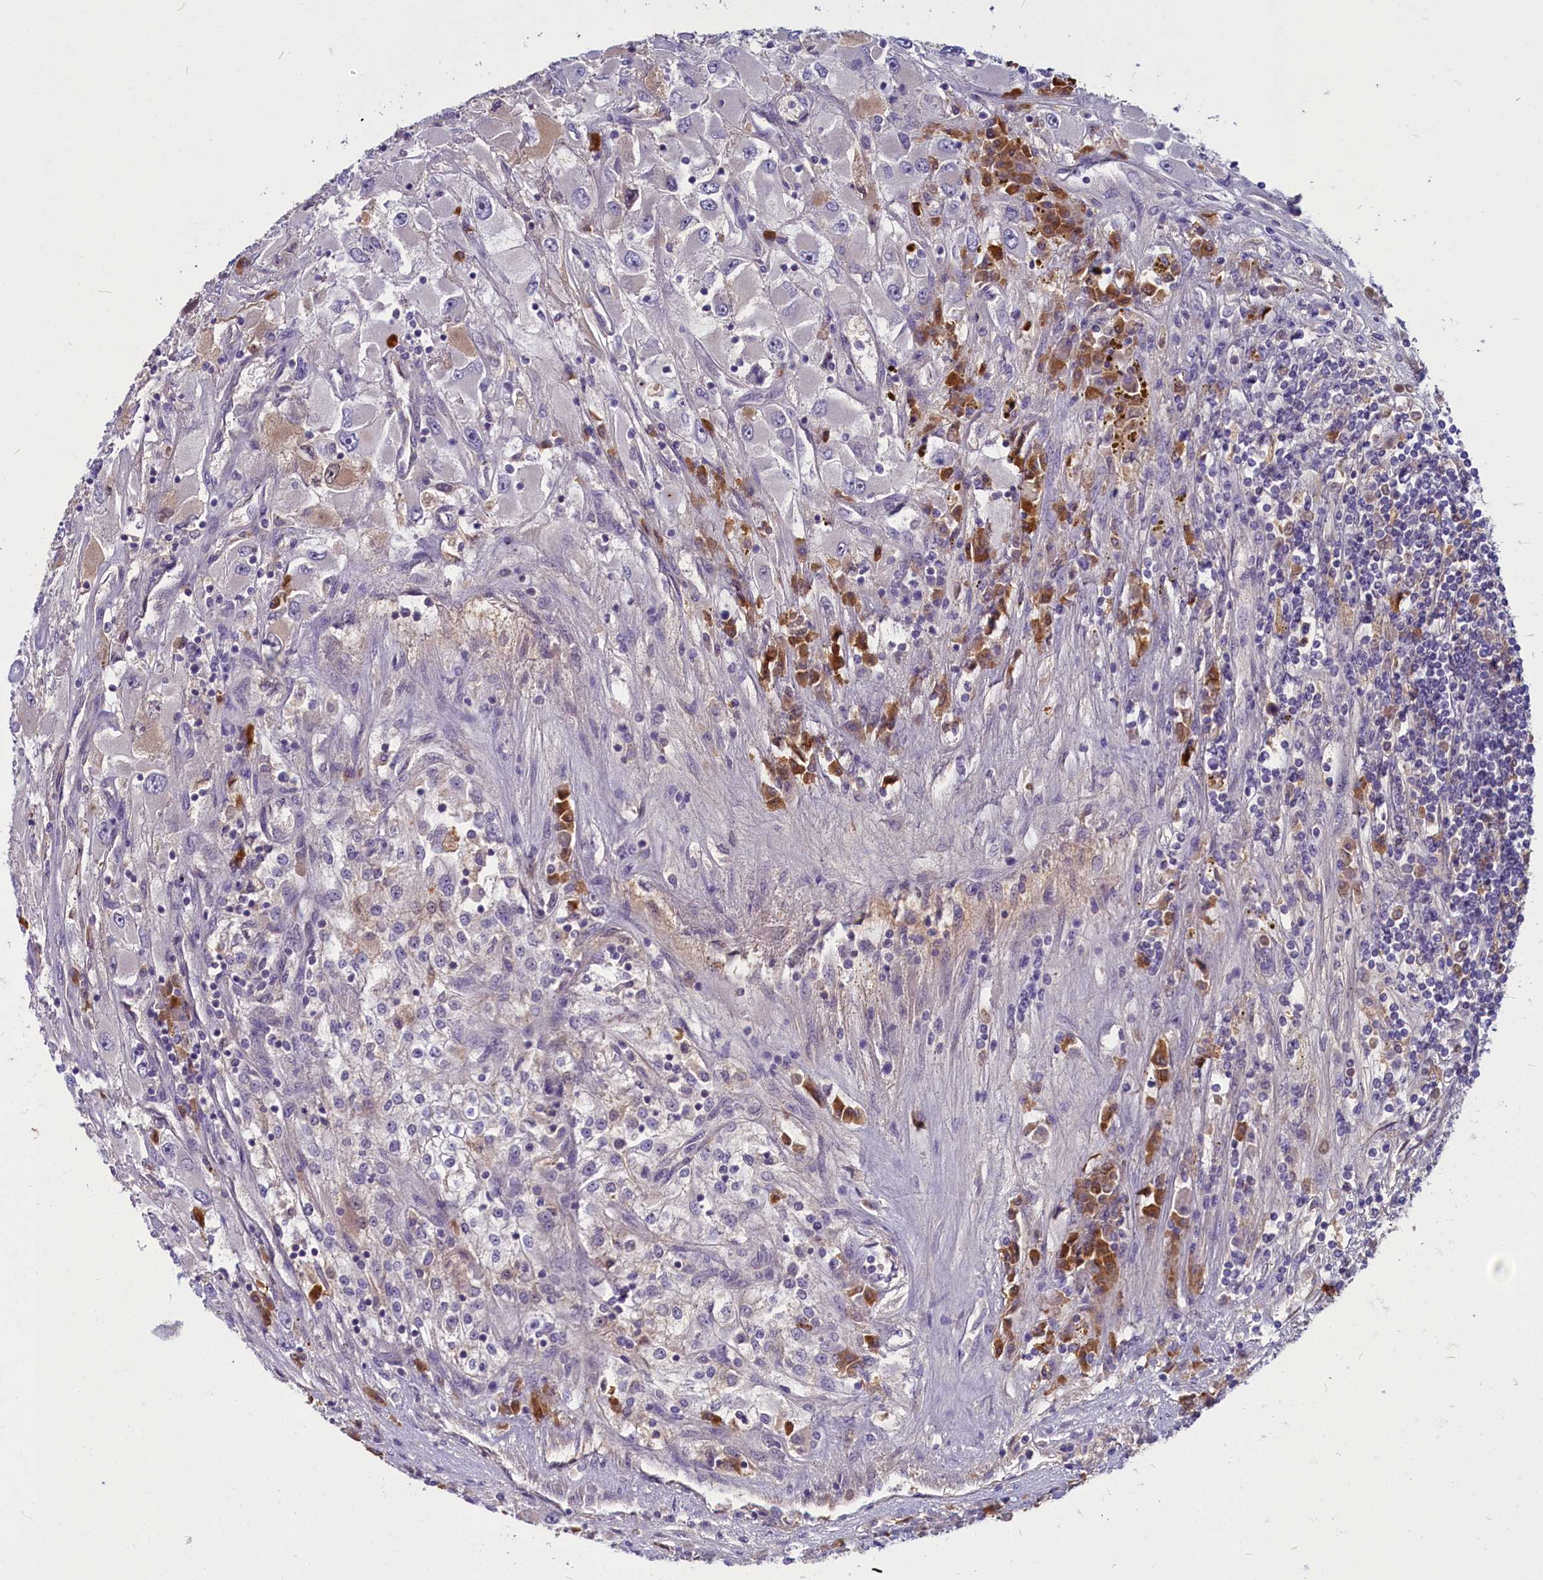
{"staining": {"intensity": "weak", "quantity": "<25%", "location": "cytoplasmic/membranous"}, "tissue": "renal cancer", "cell_type": "Tumor cells", "image_type": "cancer", "snomed": [{"axis": "morphology", "description": "Adenocarcinoma, NOS"}, {"axis": "topography", "description": "Kidney"}], "caption": "This is a image of IHC staining of renal adenocarcinoma, which shows no positivity in tumor cells. The staining is performed using DAB brown chromogen with nuclei counter-stained in using hematoxylin.", "gene": "SV2C", "patient": {"sex": "female", "age": 52}}